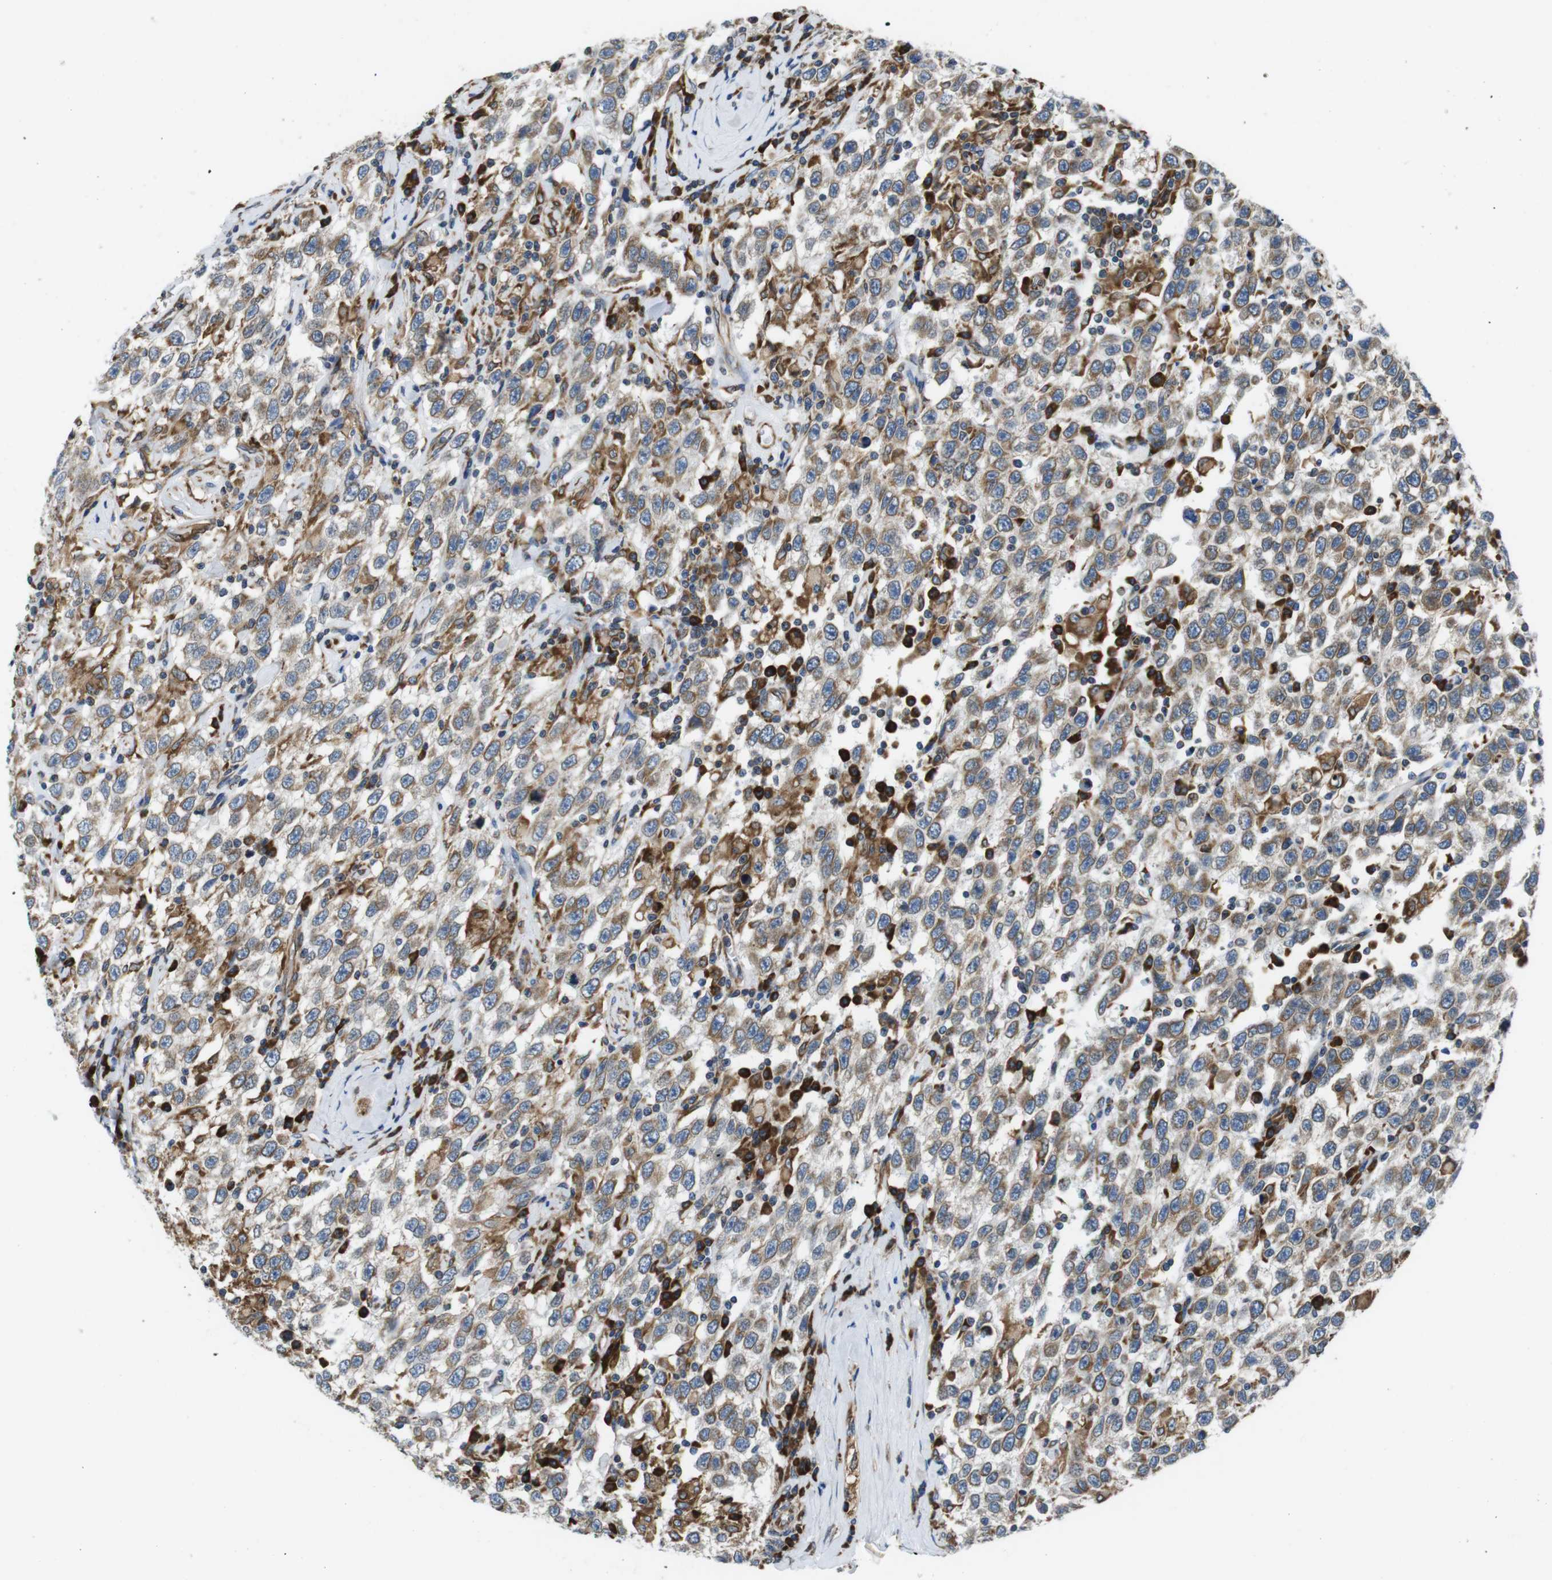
{"staining": {"intensity": "weak", "quantity": ">75%", "location": "cytoplasmic/membranous"}, "tissue": "testis cancer", "cell_type": "Tumor cells", "image_type": "cancer", "snomed": [{"axis": "morphology", "description": "Seminoma, NOS"}, {"axis": "topography", "description": "Testis"}], "caption": "IHC (DAB) staining of human seminoma (testis) exhibits weak cytoplasmic/membranous protein staining in approximately >75% of tumor cells.", "gene": "UGGT1", "patient": {"sex": "male", "age": 41}}